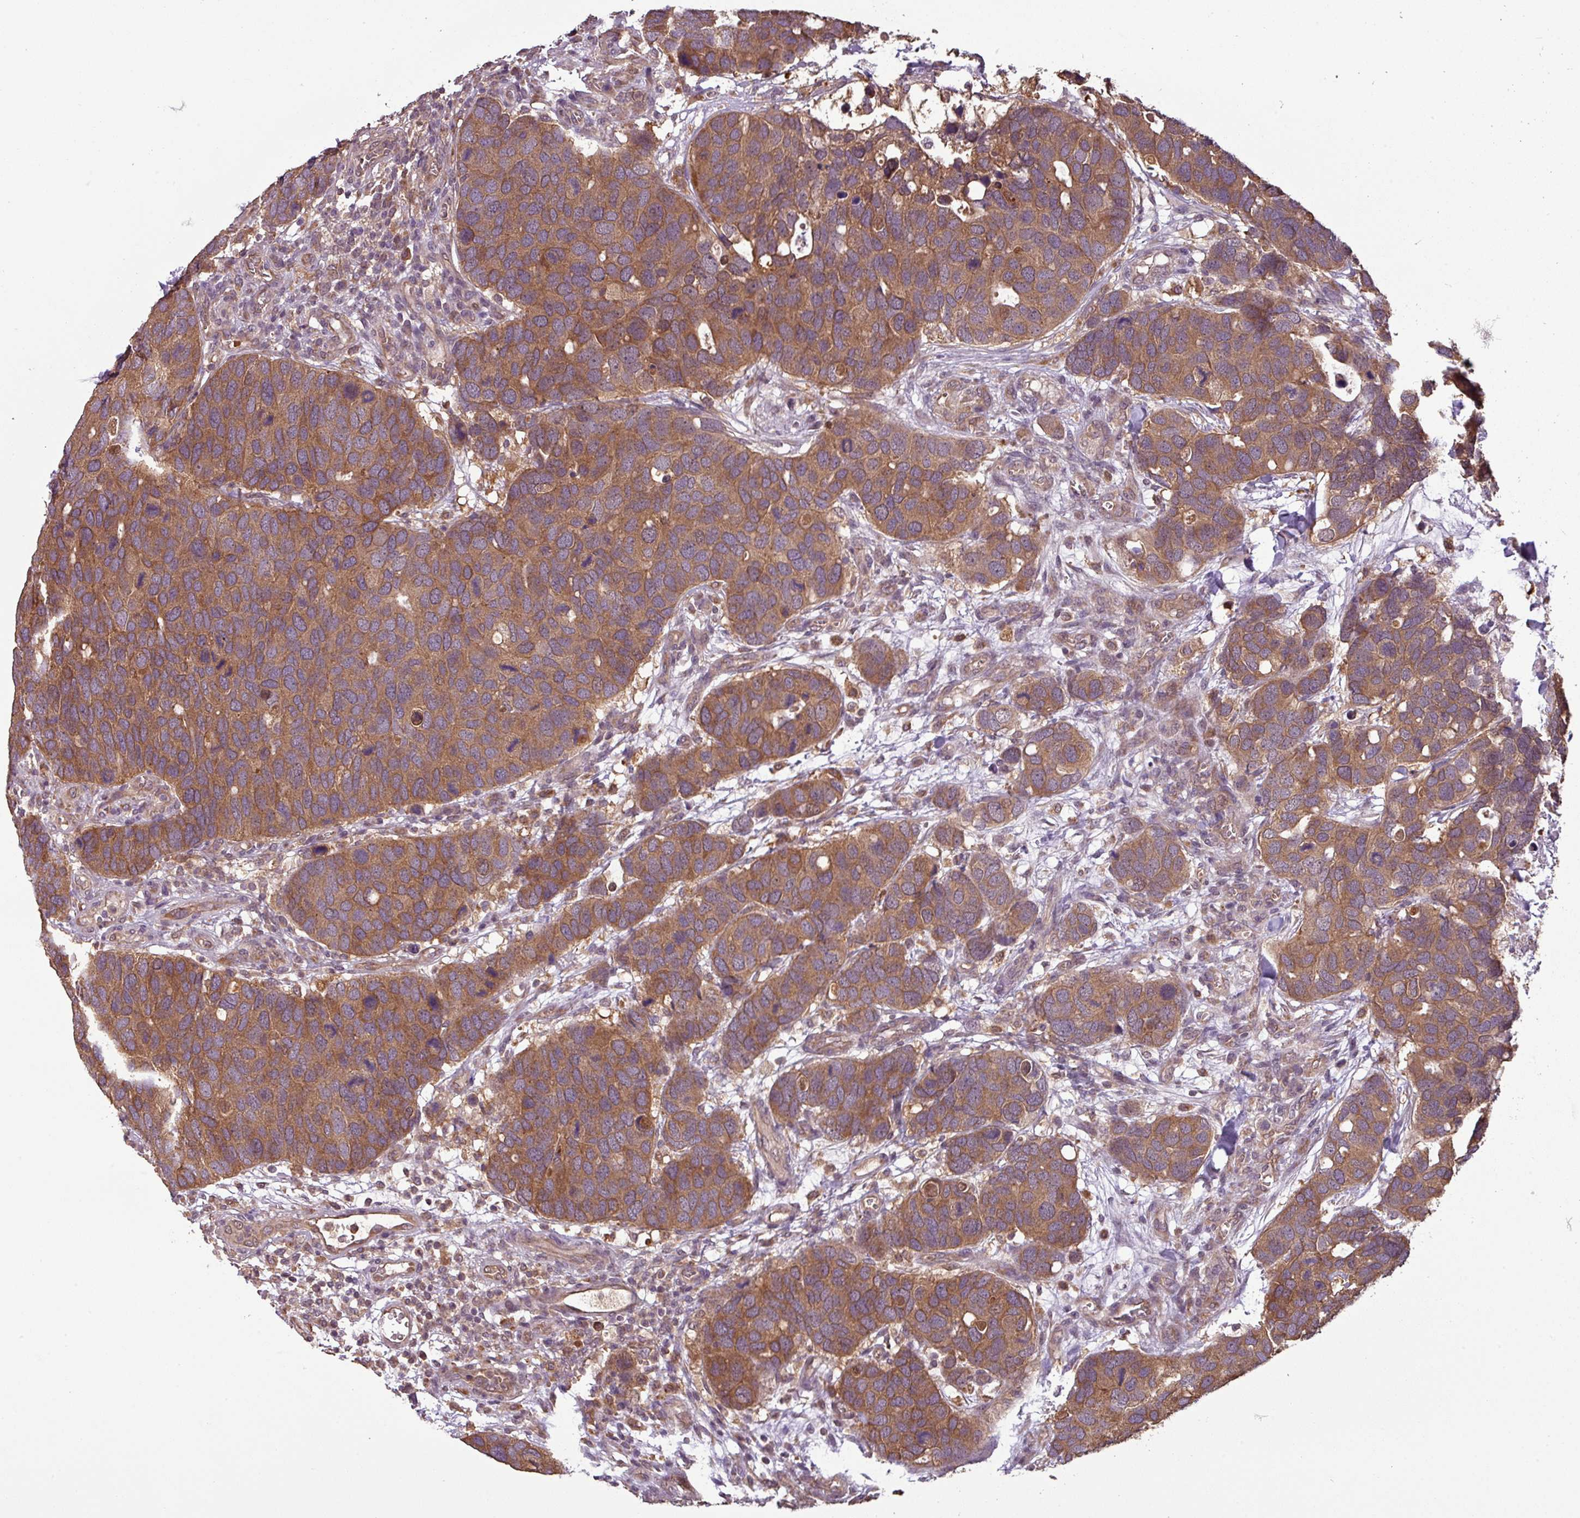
{"staining": {"intensity": "moderate", "quantity": ">75%", "location": "cytoplasmic/membranous"}, "tissue": "breast cancer", "cell_type": "Tumor cells", "image_type": "cancer", "snomed": [{"axis": "morphology", "description": "Duct carcinoma"}, {"axis": "topography", "description": "Breast"}], "caption": "Intraductal carcinoma (breast) was stained to show a protein in brown. There is medium levels of moderate cytoplasmic/membranous positivity in about >75% of tumor cells.", "gene": "NT5C3A", "patient": {"sex": "female", "age": 83}}